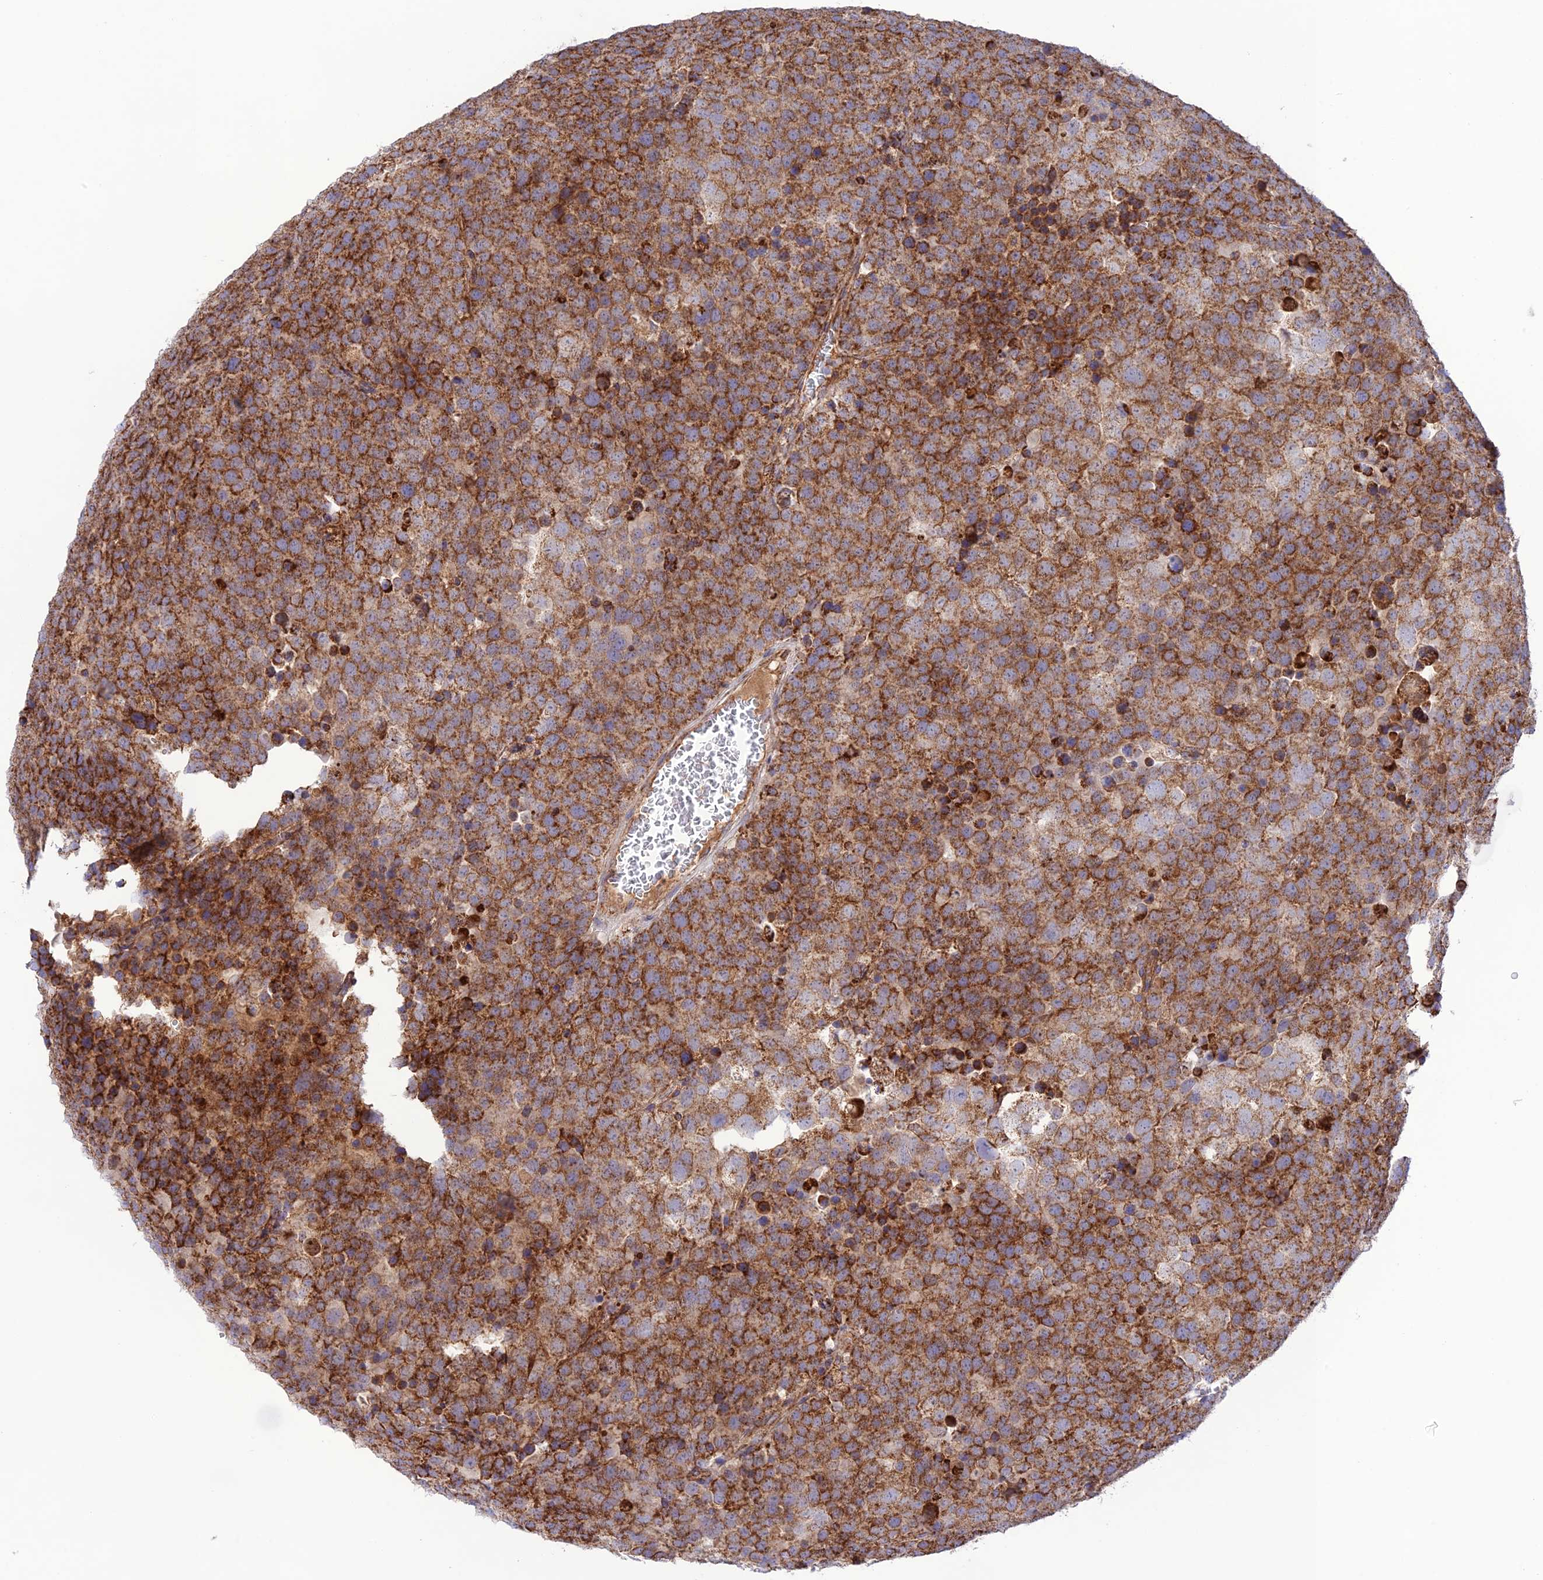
{"staining": {"intensity": "strong", "quantity": ">75%", "location": "cytoplasmic/membranous"}, "tissue": "testis cancer", "cell_type": "Tumor cells", "image_type": "cancer", "snomed": [{"axis": "morphology", "description": "Seminoma, NOS"}, {"axis": "topography", "description": "Testis"}], "caption": "Immunohistochemistry staining of testis cancer (seminoma), which shows high levels of strong cytoplasmic/membranous expression in approximately >75% of tumor cells indicating strong cytoplasmic/membranous protein positivity. The staining was performed using DAB (brown) for protein detection and nuclei were counterstained in hematoxylin (blue).", "gene": "UAP1L1", "patient": {"sex": "male", "age": 71}}